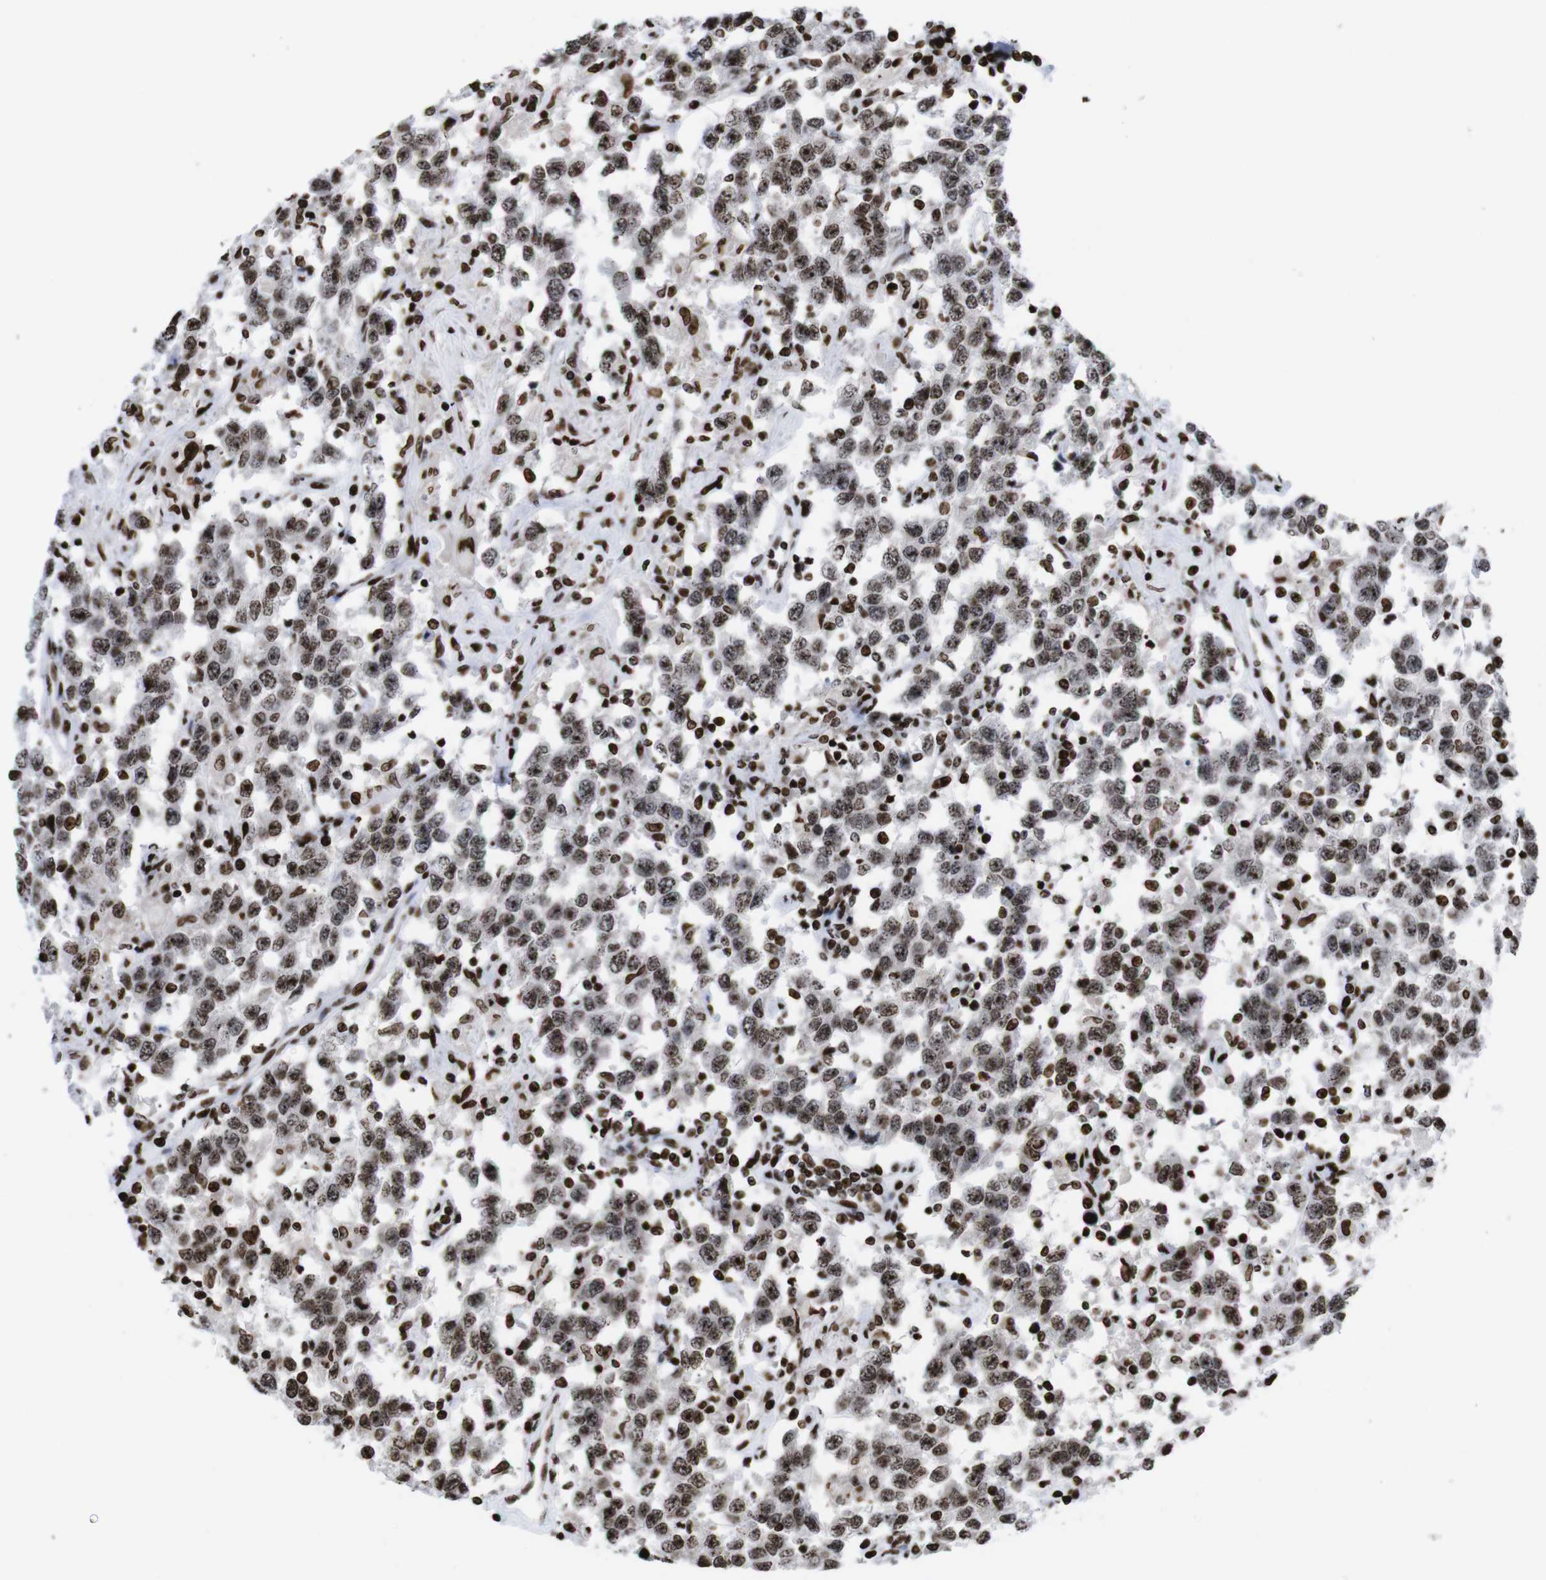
{"staining": {"intensity": "moderate", "quantity": ">75%", "location": "nuclear"}, "tissue": "testis cancer", "cell_type": "Tumor cells", "image_type": "cancer", "snomed": [{"axis": "morphology", "description": "Seminoma, NOS"}, {"axis": "topography", "description": "Testis"}], "caption": "Human testis cancer (seminoma) stained with a protein marker exhibits moderate staining in tumor cells.", "gene": "H1-4", "patient": {"sex": "male", "age": 41}}